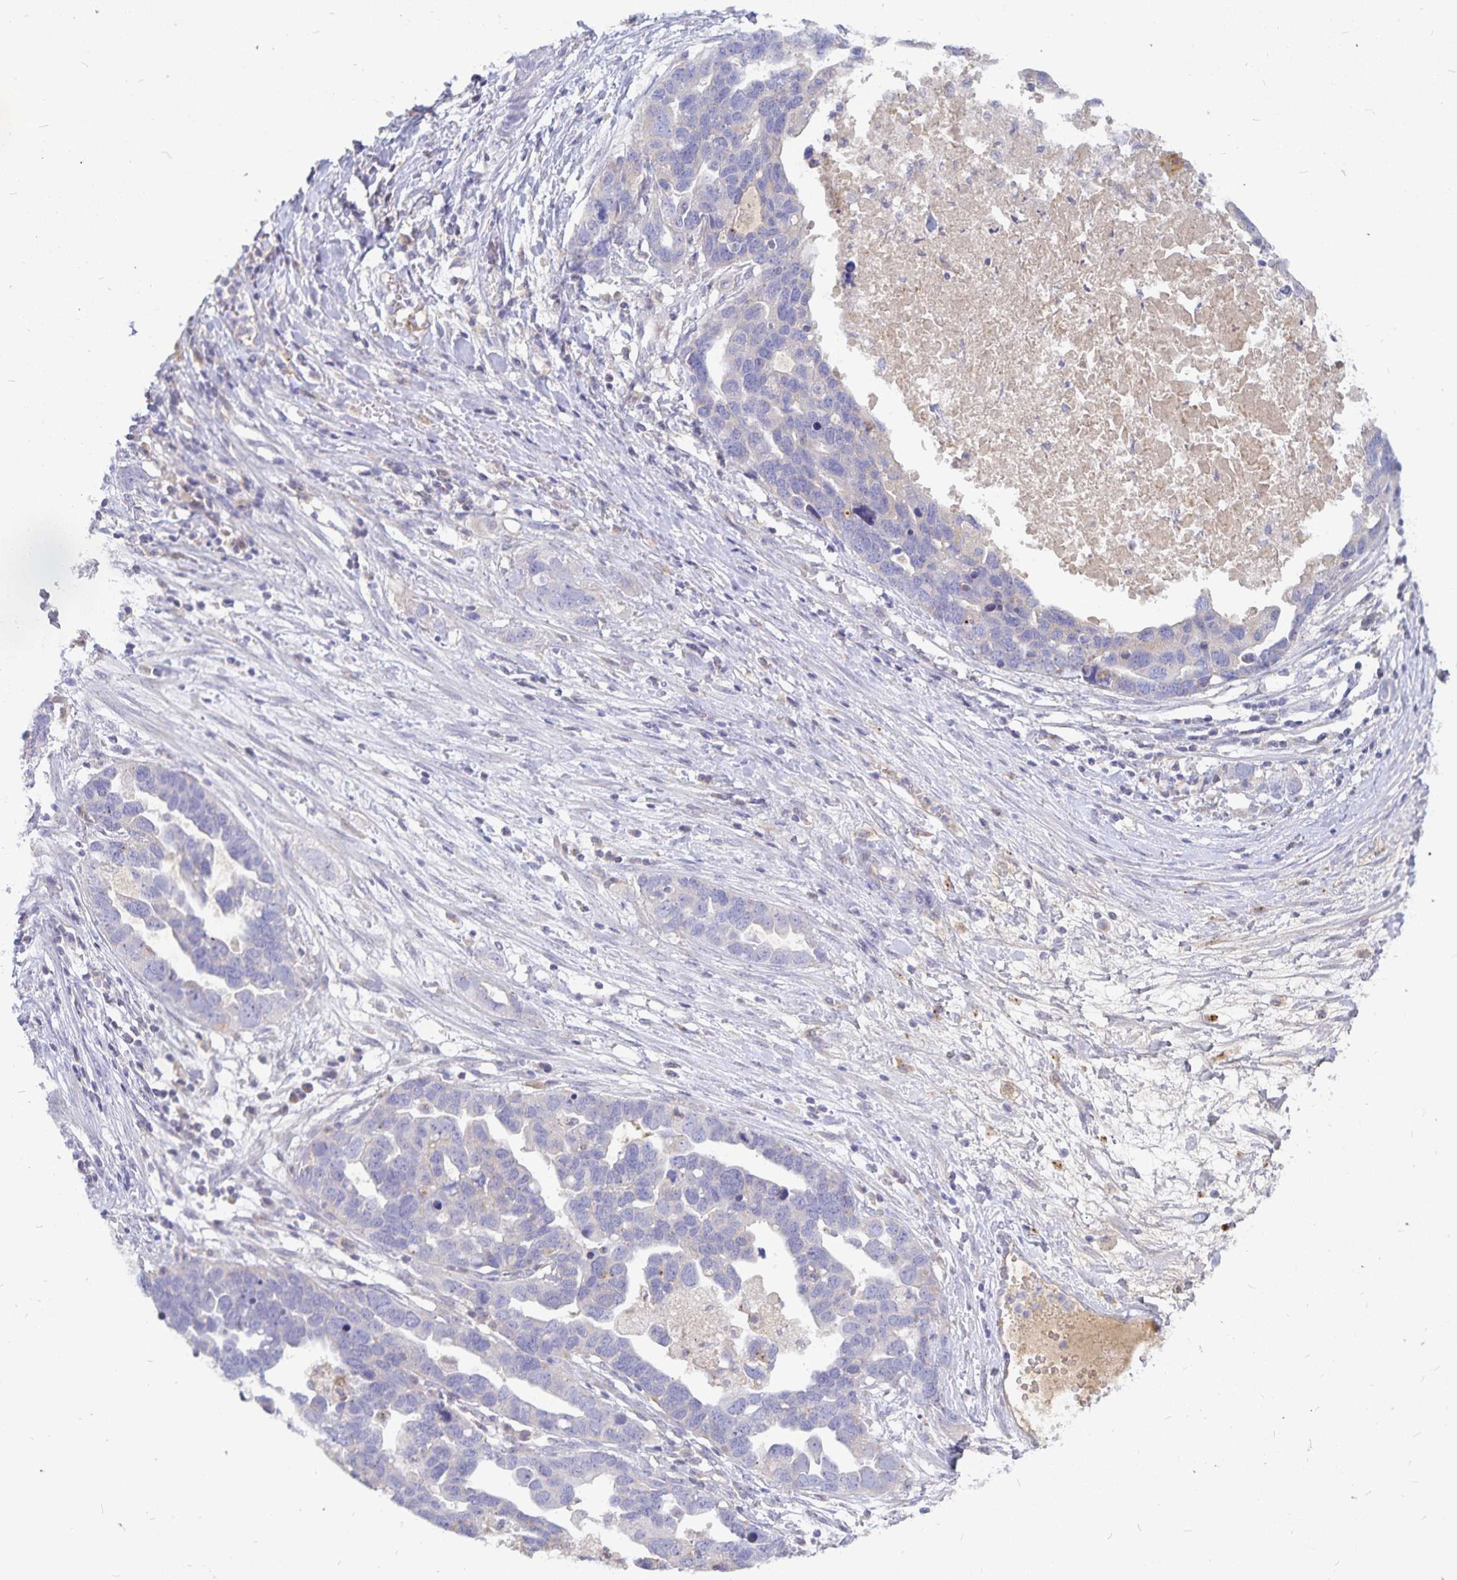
{"staining": {"intensity": "negative", "quantity": "none", "location": "none"}, "tissue": "ovarian cancer", "cell_type": "Tumor cells", "image_type": "cancer", "snomed": [{"axis": "morphology", "description": "Cystadenocarcinoma, serous, NOS"}, {"axis": "topography", "description": "Ovary"}], "caption": "An immunohistochemistry histopathology image of ovarian cancer is shown. There is no staining in tumor cells of ovarian cancer.", "gene": "PKHD1", "patient": {"sex": "female", "age": 54}}